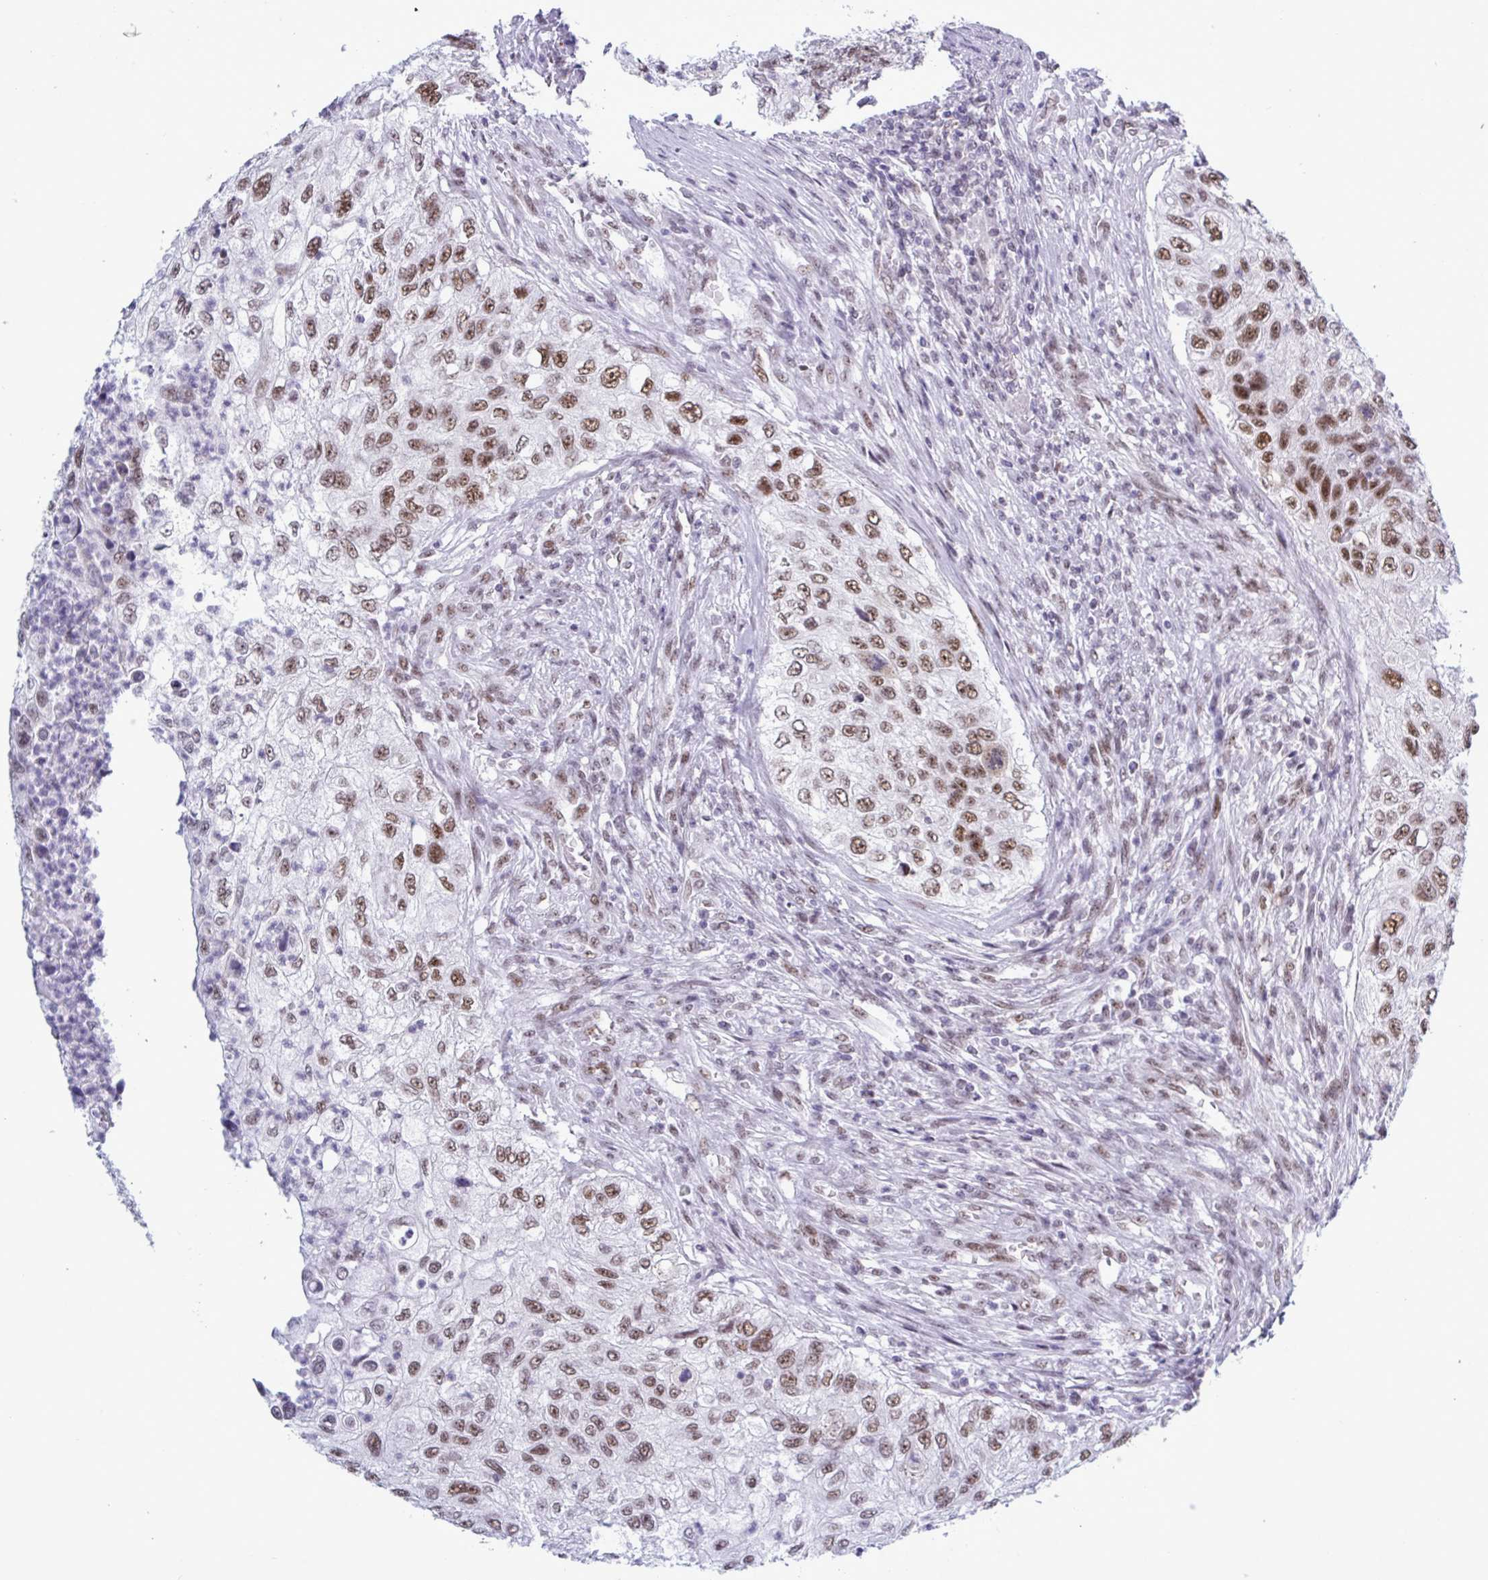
{"staining": {"intensity": "strong", "quantity": ">75%", "location": "nuclear"}, "tissue": "urothelial cancer", "cell_type": "Tumor cells", "image_type": "cancer", "snomed": [{"axis": "morphology", "description": "Urothelial carcinoma, High grade"}, {"axis": "topography", "description": "Urinary bladder"}], "caption": "There is high levels of strong nuclear expression in tumor cells of urothelial cancer, as demonstrated by immunohistochemical staining (brown color).", "gene": "PPP1R10", "patient": {"sex": "female", "age": 60}}